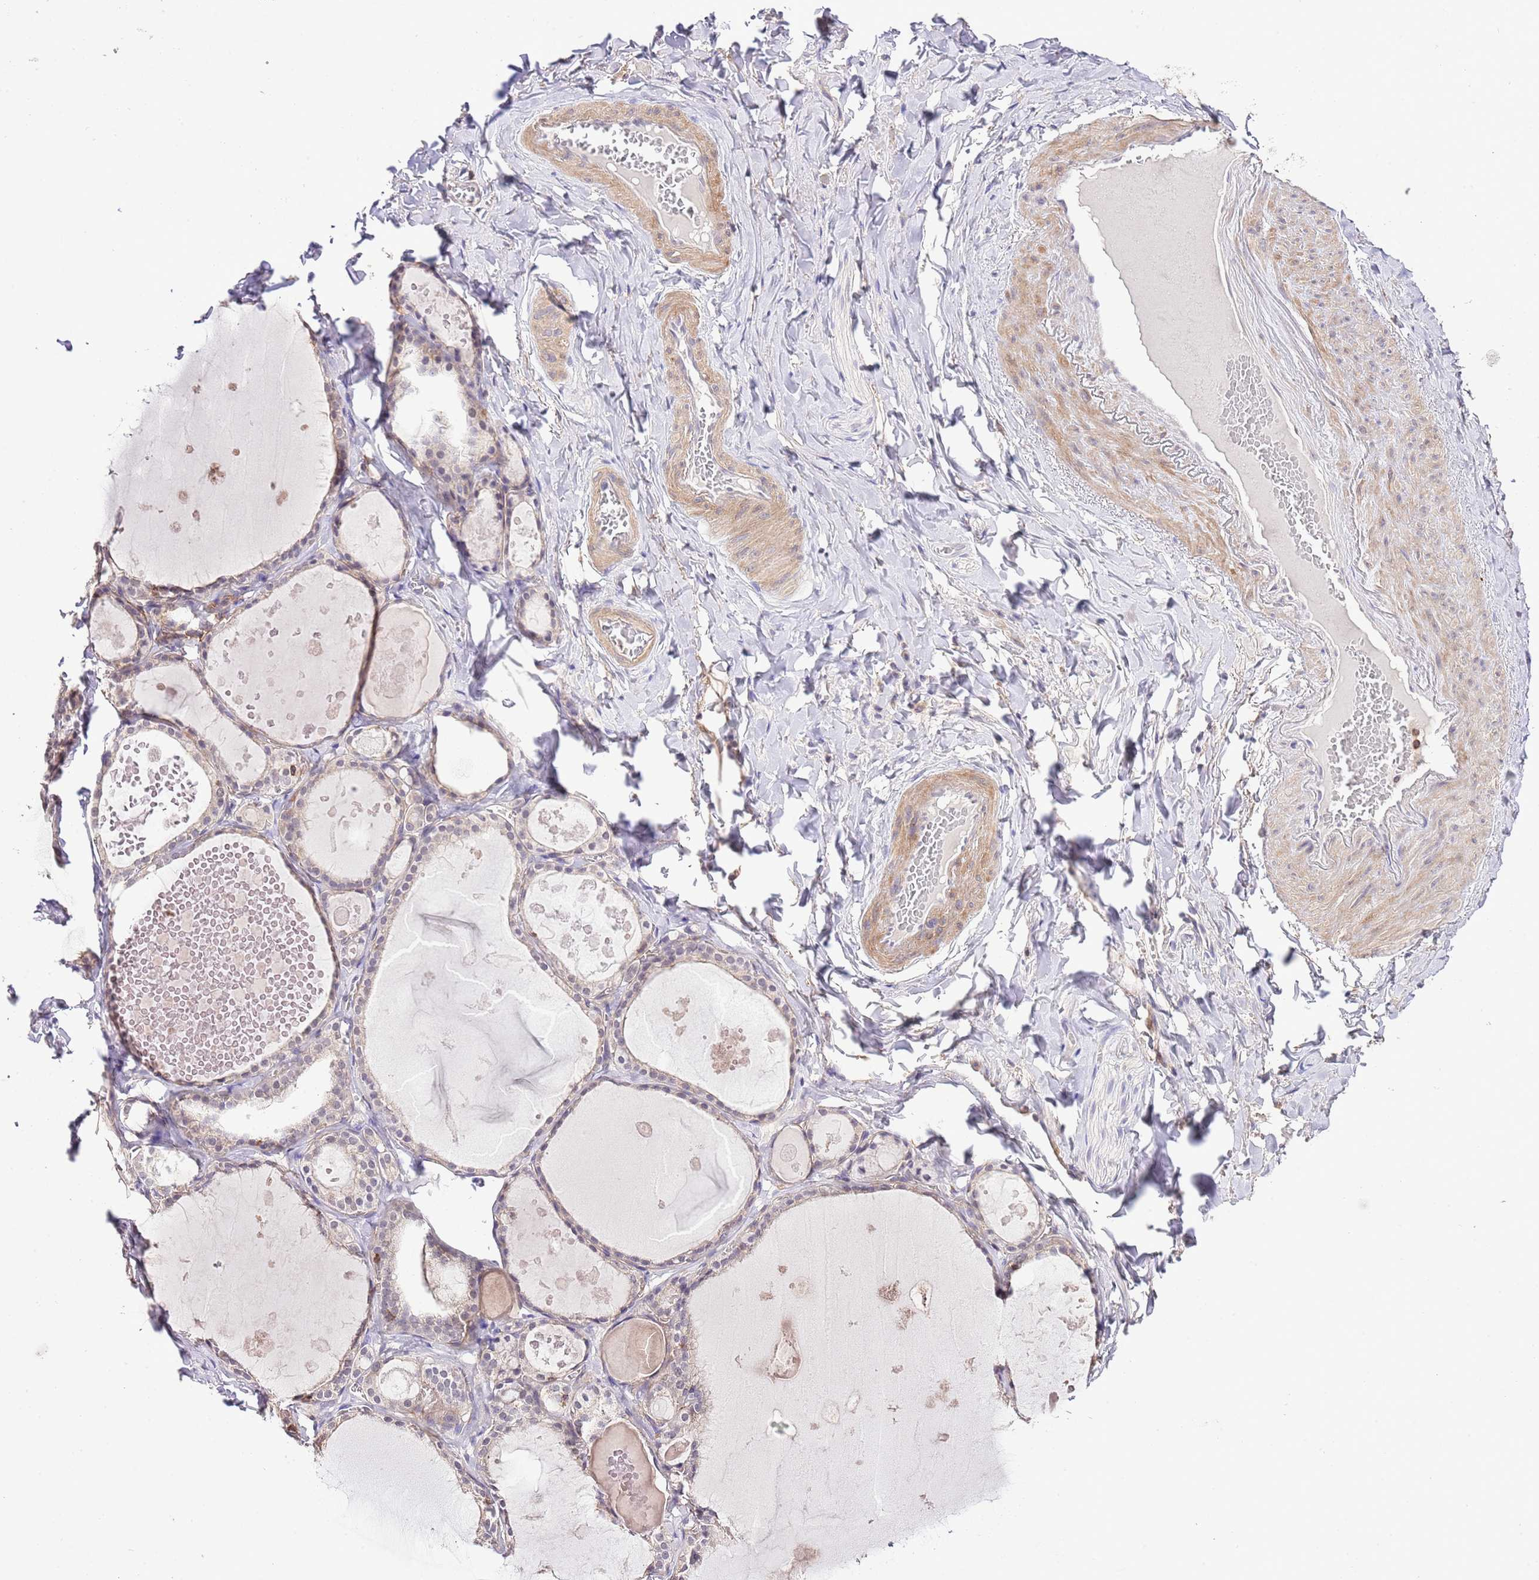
{"staining": {"intensity": "weak", "quantity": "<25%", "location": "cytoplasmic/membranous"}, "tissue": "thyroid gland", "cell_type": "Glandular cells", "image_type": "normal", "snomed": [{"axis": "morphology", "description": "Normal tissue, NOS"}, {"axis": "topography", "description": "Thyroid gland"}], "caption": "An IHC micrograph of unremarkable thyroid gland is shown. There is no staining in glandular cells of thyroid gland. The staining is performed using DAB (3,3'-diaminobenzidine) brown chromogen with nuclei counter-stained in using hematoxylin.", "gene": "EFHD1", "patient": {"sex": "male", "age": 56}}